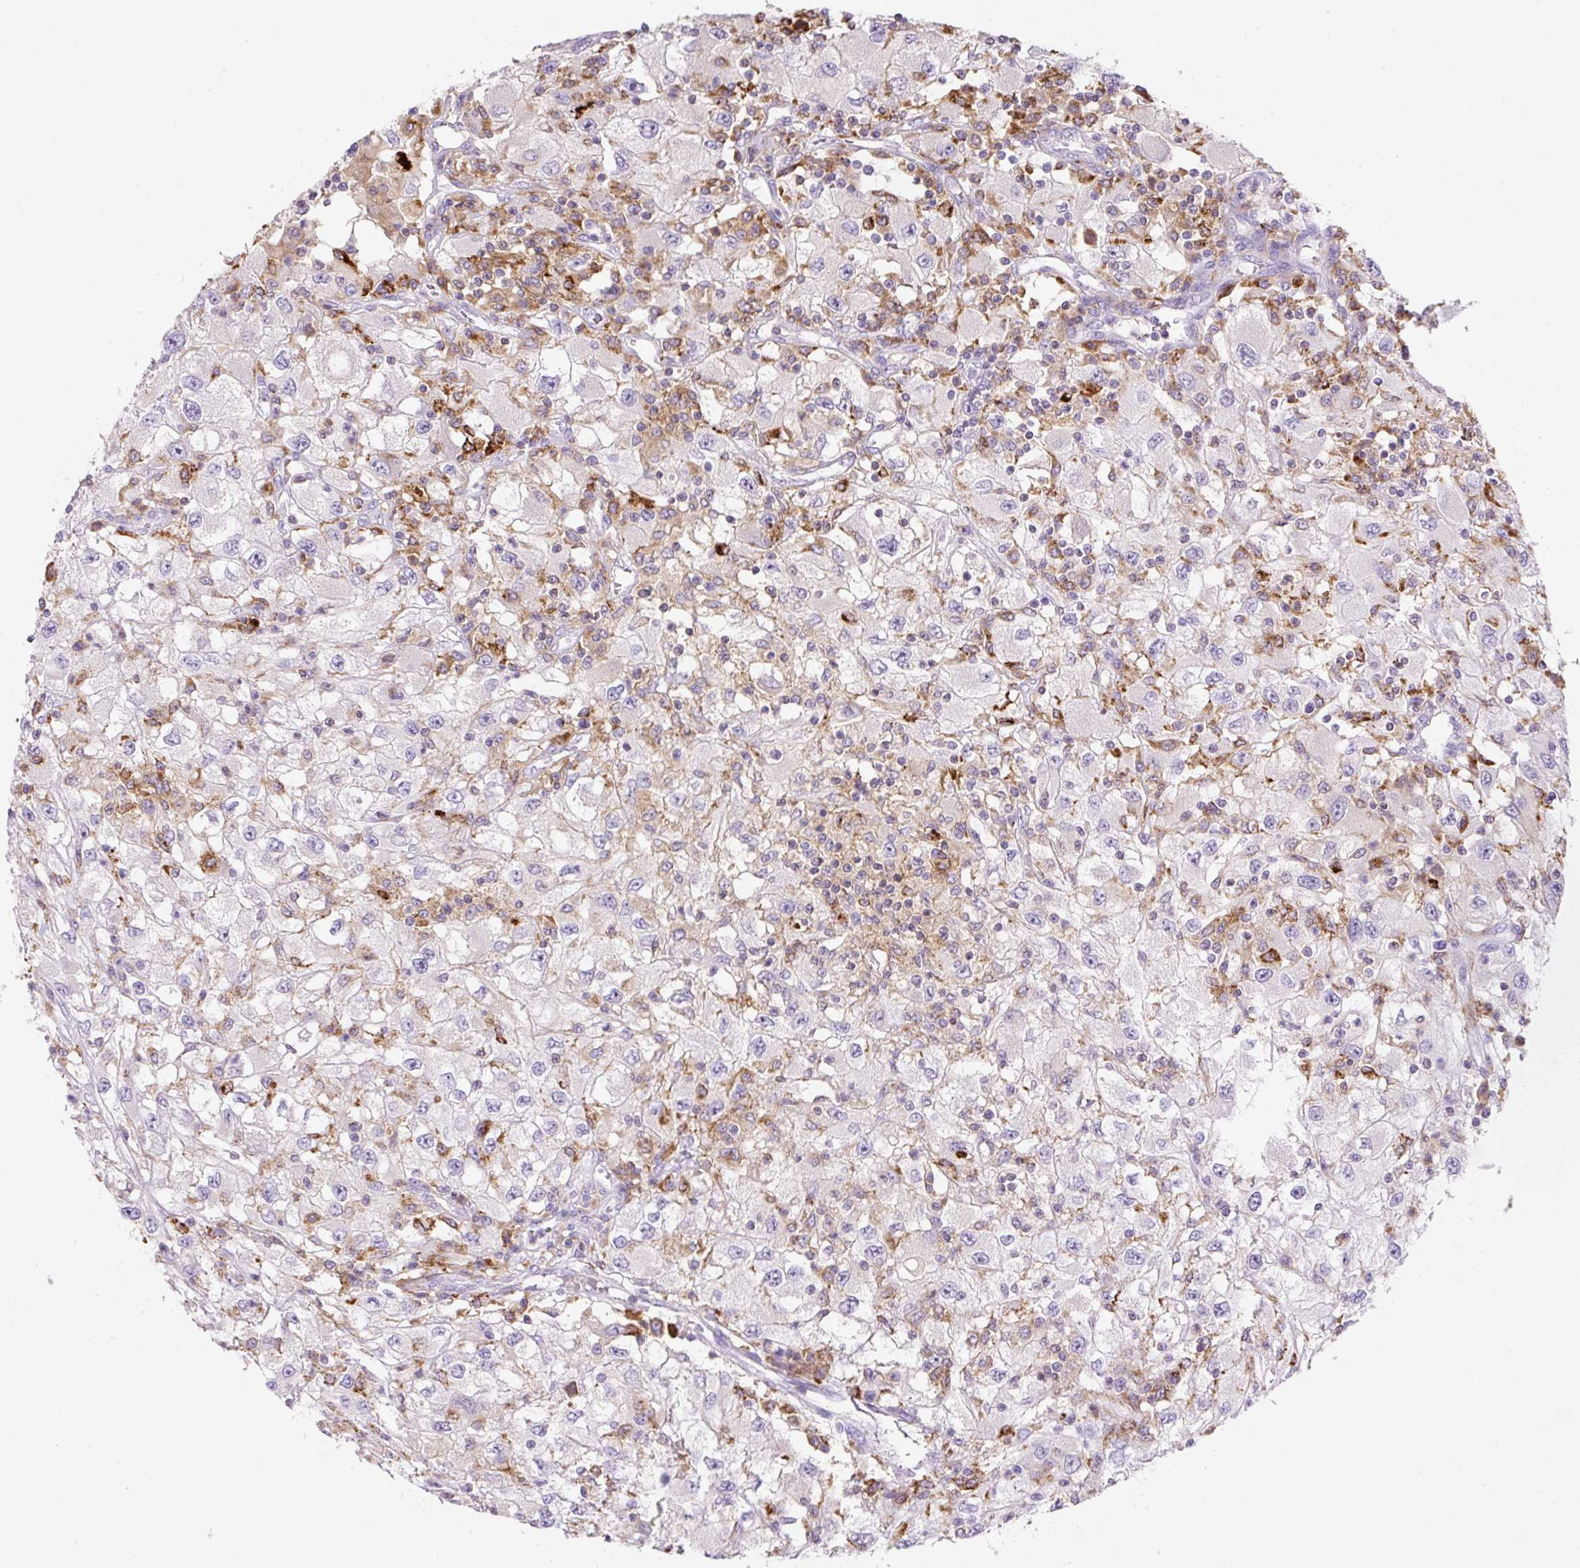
{"staining": {"intensity": "negative", "quantity": "none", "location": "none"}, "tissue": "renal cancer", "cell_type": "Tumor cells", "image_type": "cancer", "snomed": [{"axis": "morphology", "description": "Adenocarcinoma, NOS"}, {"axis": "topography", "description": "Kidney"}], "caption": "The histopathology image reveals no significant staining in tumor cells of renal adenocarcinoma.", "gene": "TDRD15", "patient": {"sex": "female", "age": 67}}